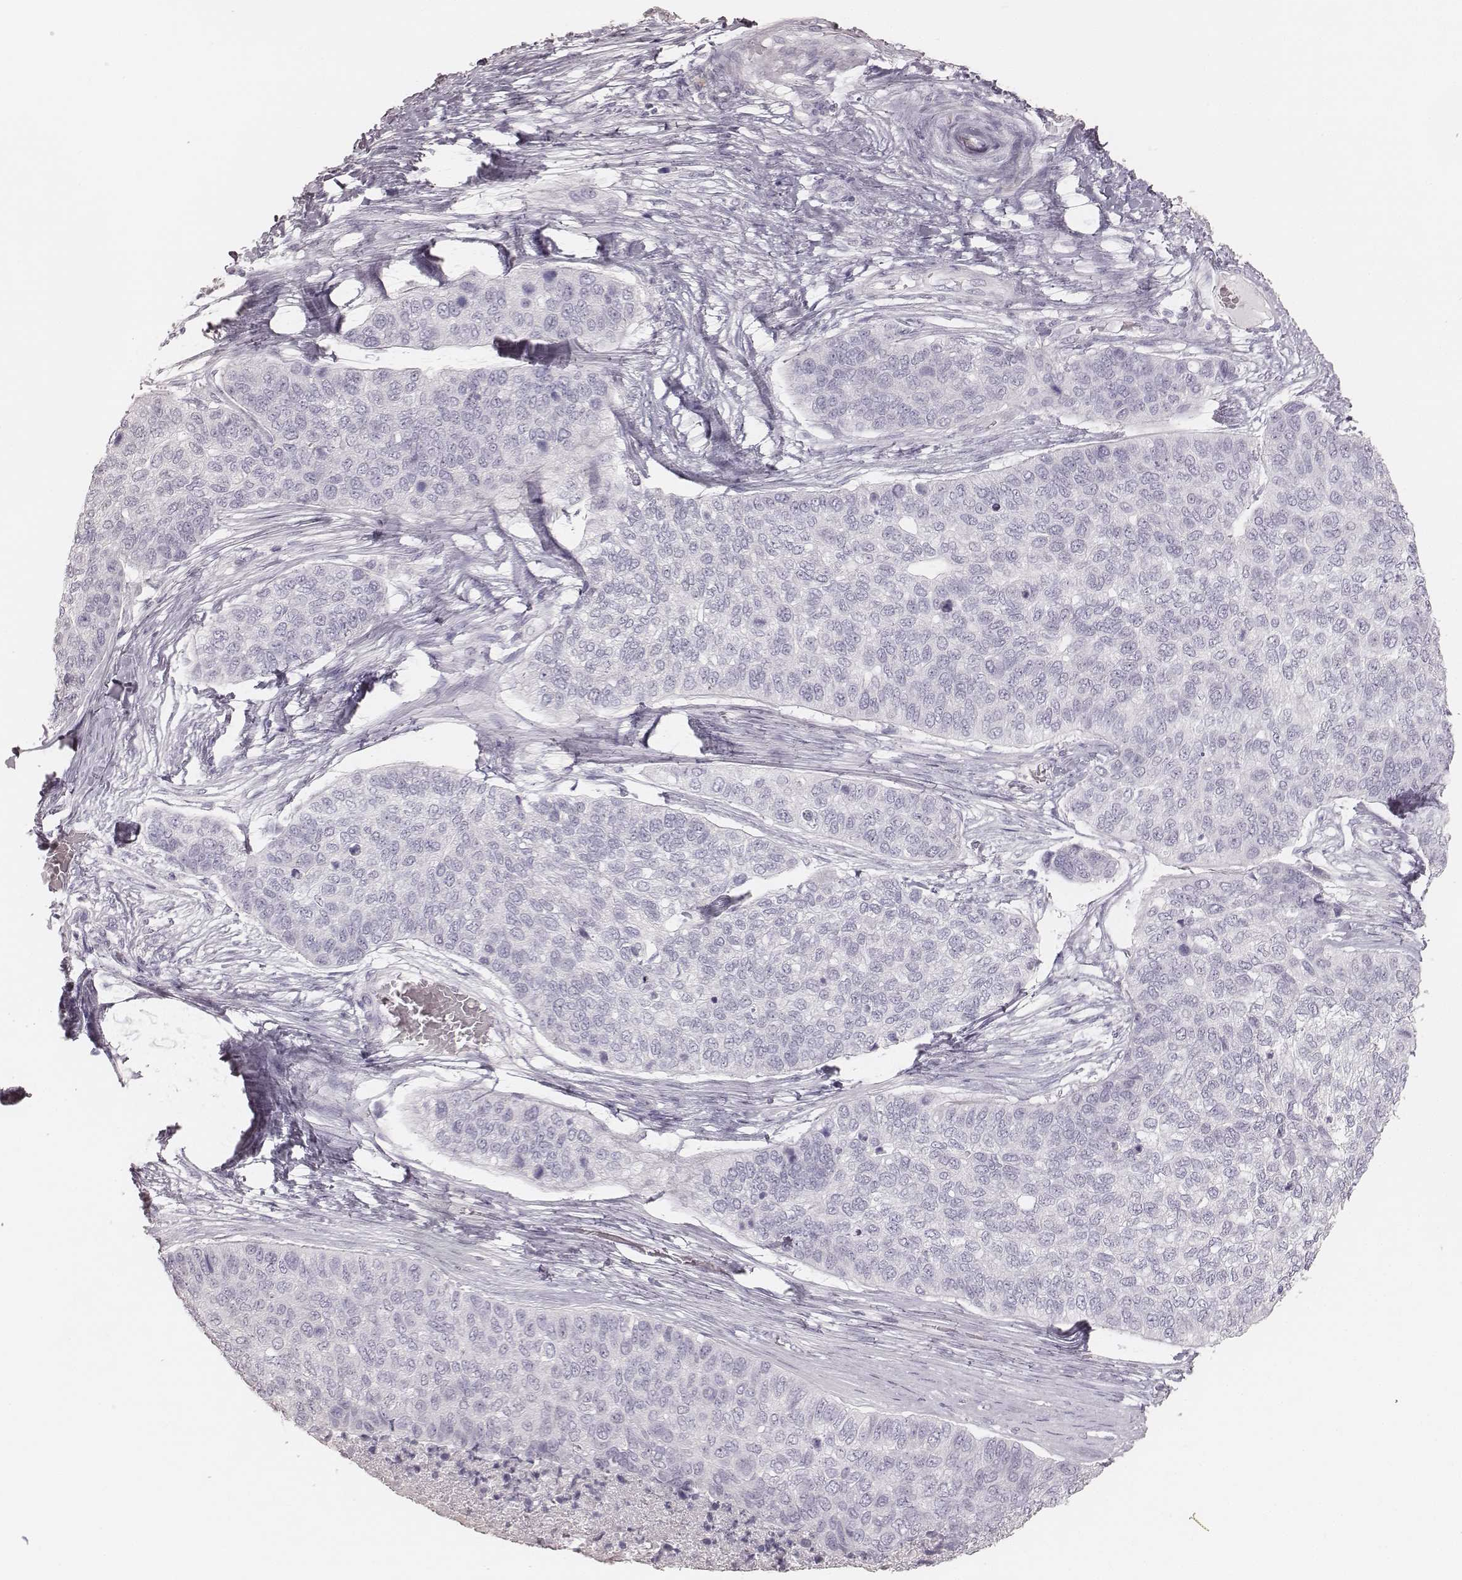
{"staining": {"intensity": "negative", "quantity": "none", "location": "none"}, "tissue": "lung cancer", "cell_type": "Tumor cells", "image_type": "cancer", "snomed": [{"axis": "morphology", "description": "Squamous cell carcinoma, NOS"}, {"axis": "topography", "description": "Lung"}], "caption": "The image exhibits no staining of tumor cells in lung cancer (squamous cell carcinoma). The staining was performed using DAB to visualize the protein expression in brown, while the nuclei were stained in blue with hematoxylin (Magnification: 20x).", "gene": "KRT82", "patient": {"sex": "male", "age": 69}}